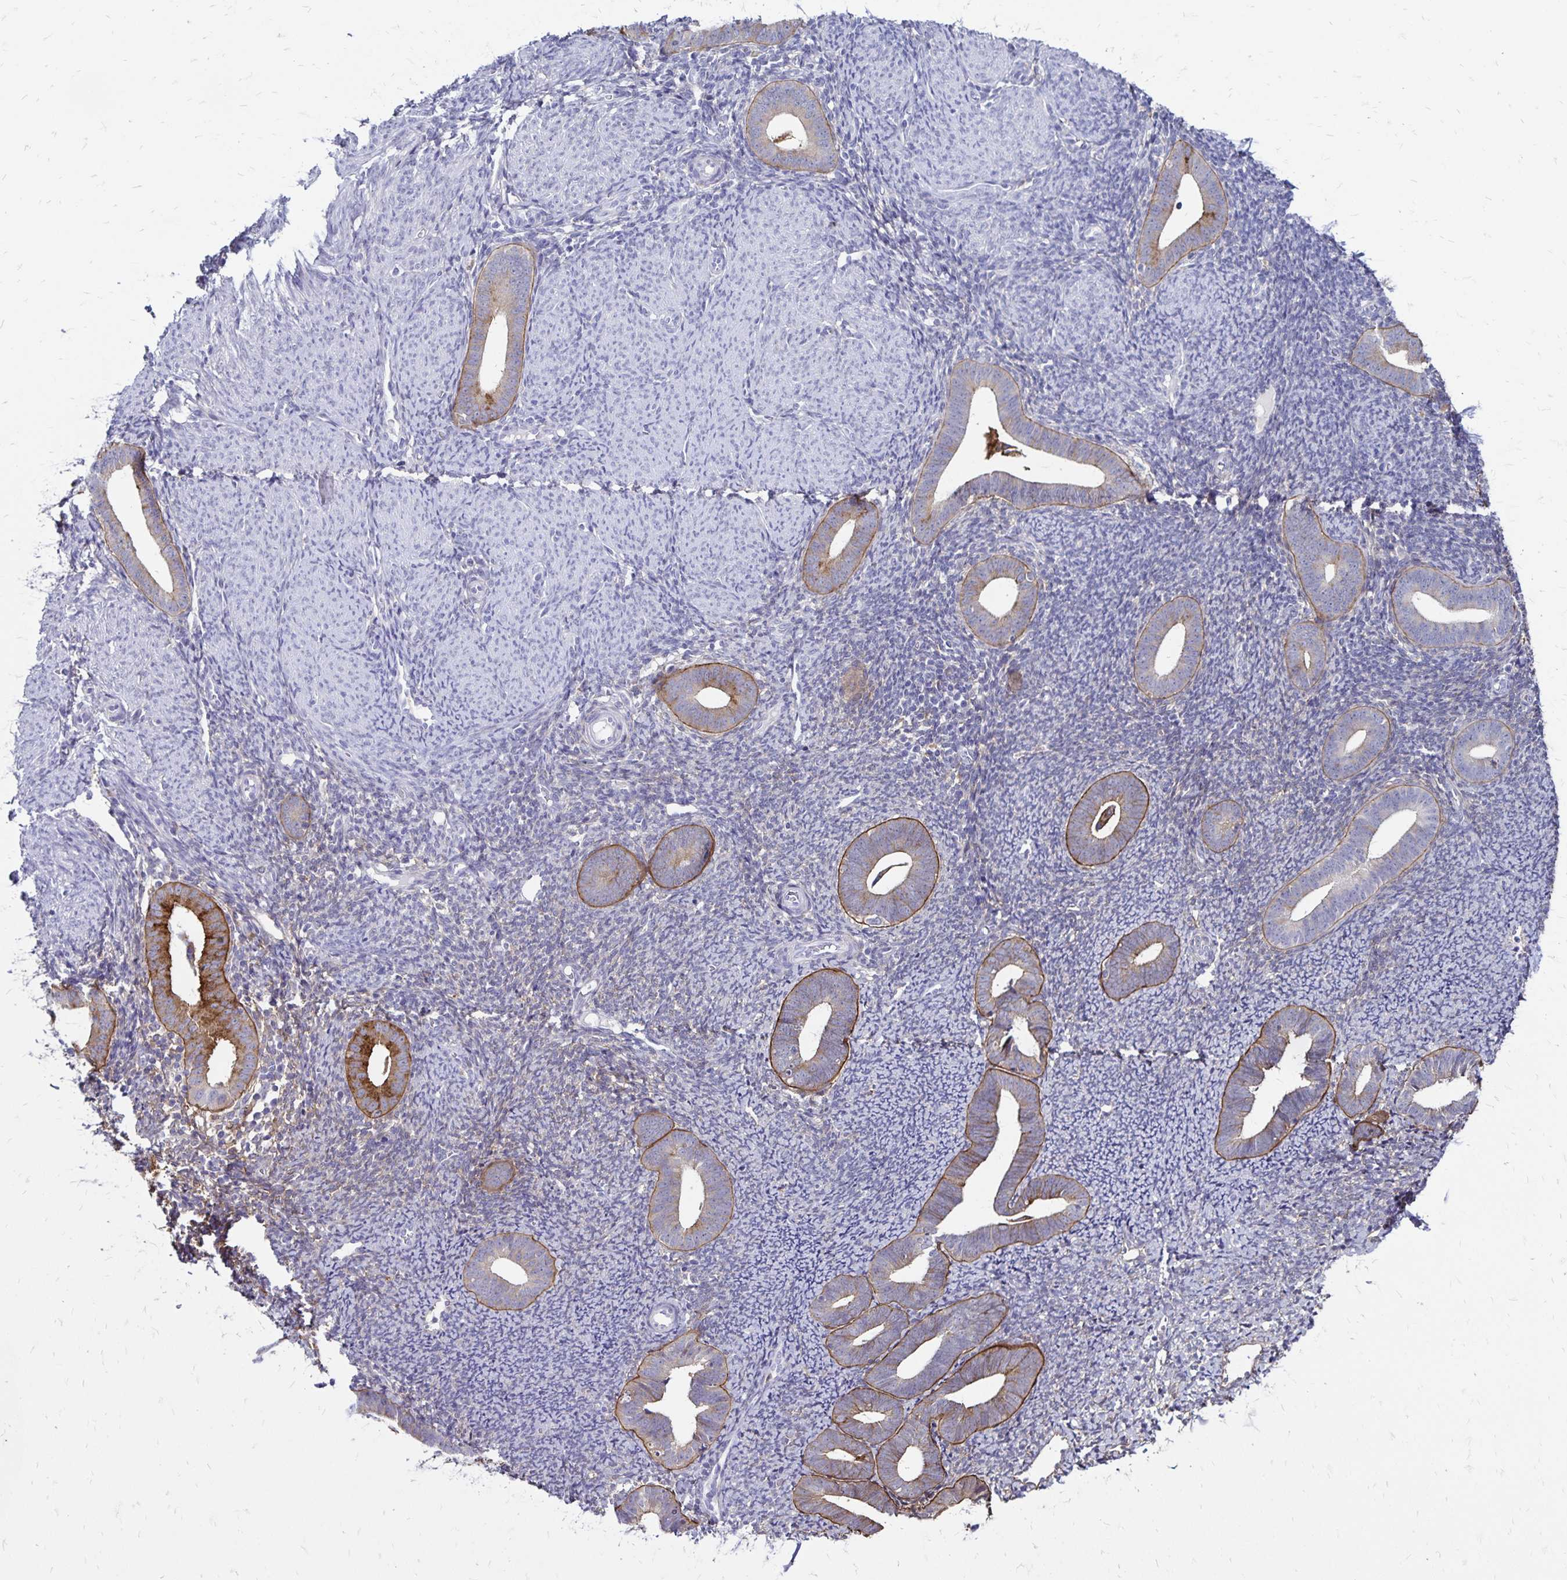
{"staining": {"intensity": "negative", "quantity": "none", "location": "none"}, "tissue": "endometrium", "cell_type": "Cells in endometrial stroma", "image_type": "normal", "snomed": [{"axis": "morphology", "description": "Normal tissue, NOS"}, {"axis": "topography", "description": "Endometrium"}], "caption": "Cells in endometrial stroma show no significant protein positivity in unremarkable endometrium.", "gene": "TNS3", "patient": {"sex": "female", "age": 39}}